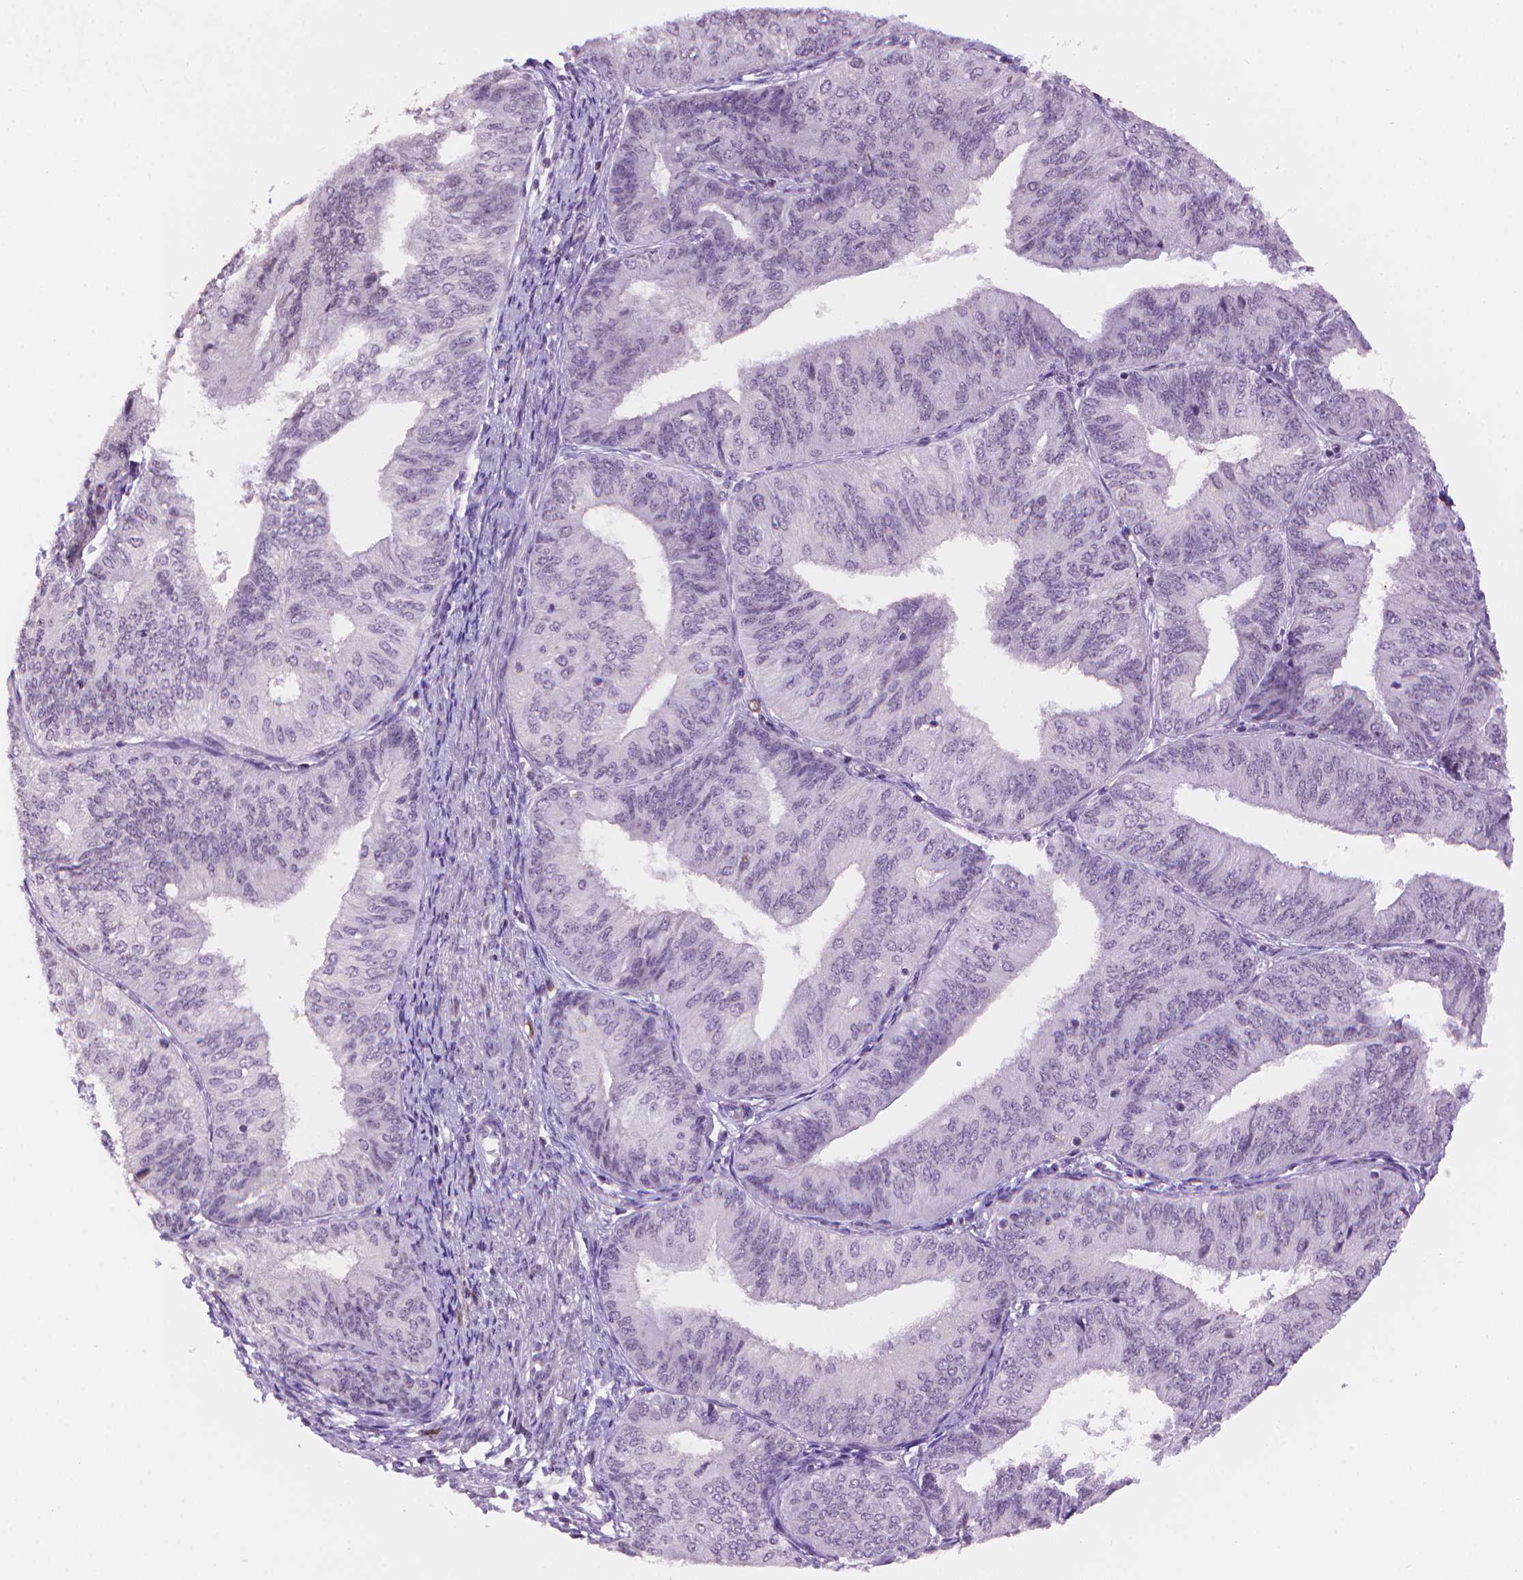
{"staining": {"intensity": "negative", "quantity": "none", "location": "none"}, "tissue": "endometrial cancer", "cell_type": "Tumor cells", "image_type": "cancer", "snomed": [{"axis": "morphology", "description": "Adenocarcinoma, NOS"}, {"axis": "topography", "description": "Endometrium"}], "caption": "This is an immunohistochemistry image of endometrial cancer (adenocarcinoma). There is no staining in tumor cells.", "gene": "TMEM184A", "patient": {"sex": "female", "age": 58}}